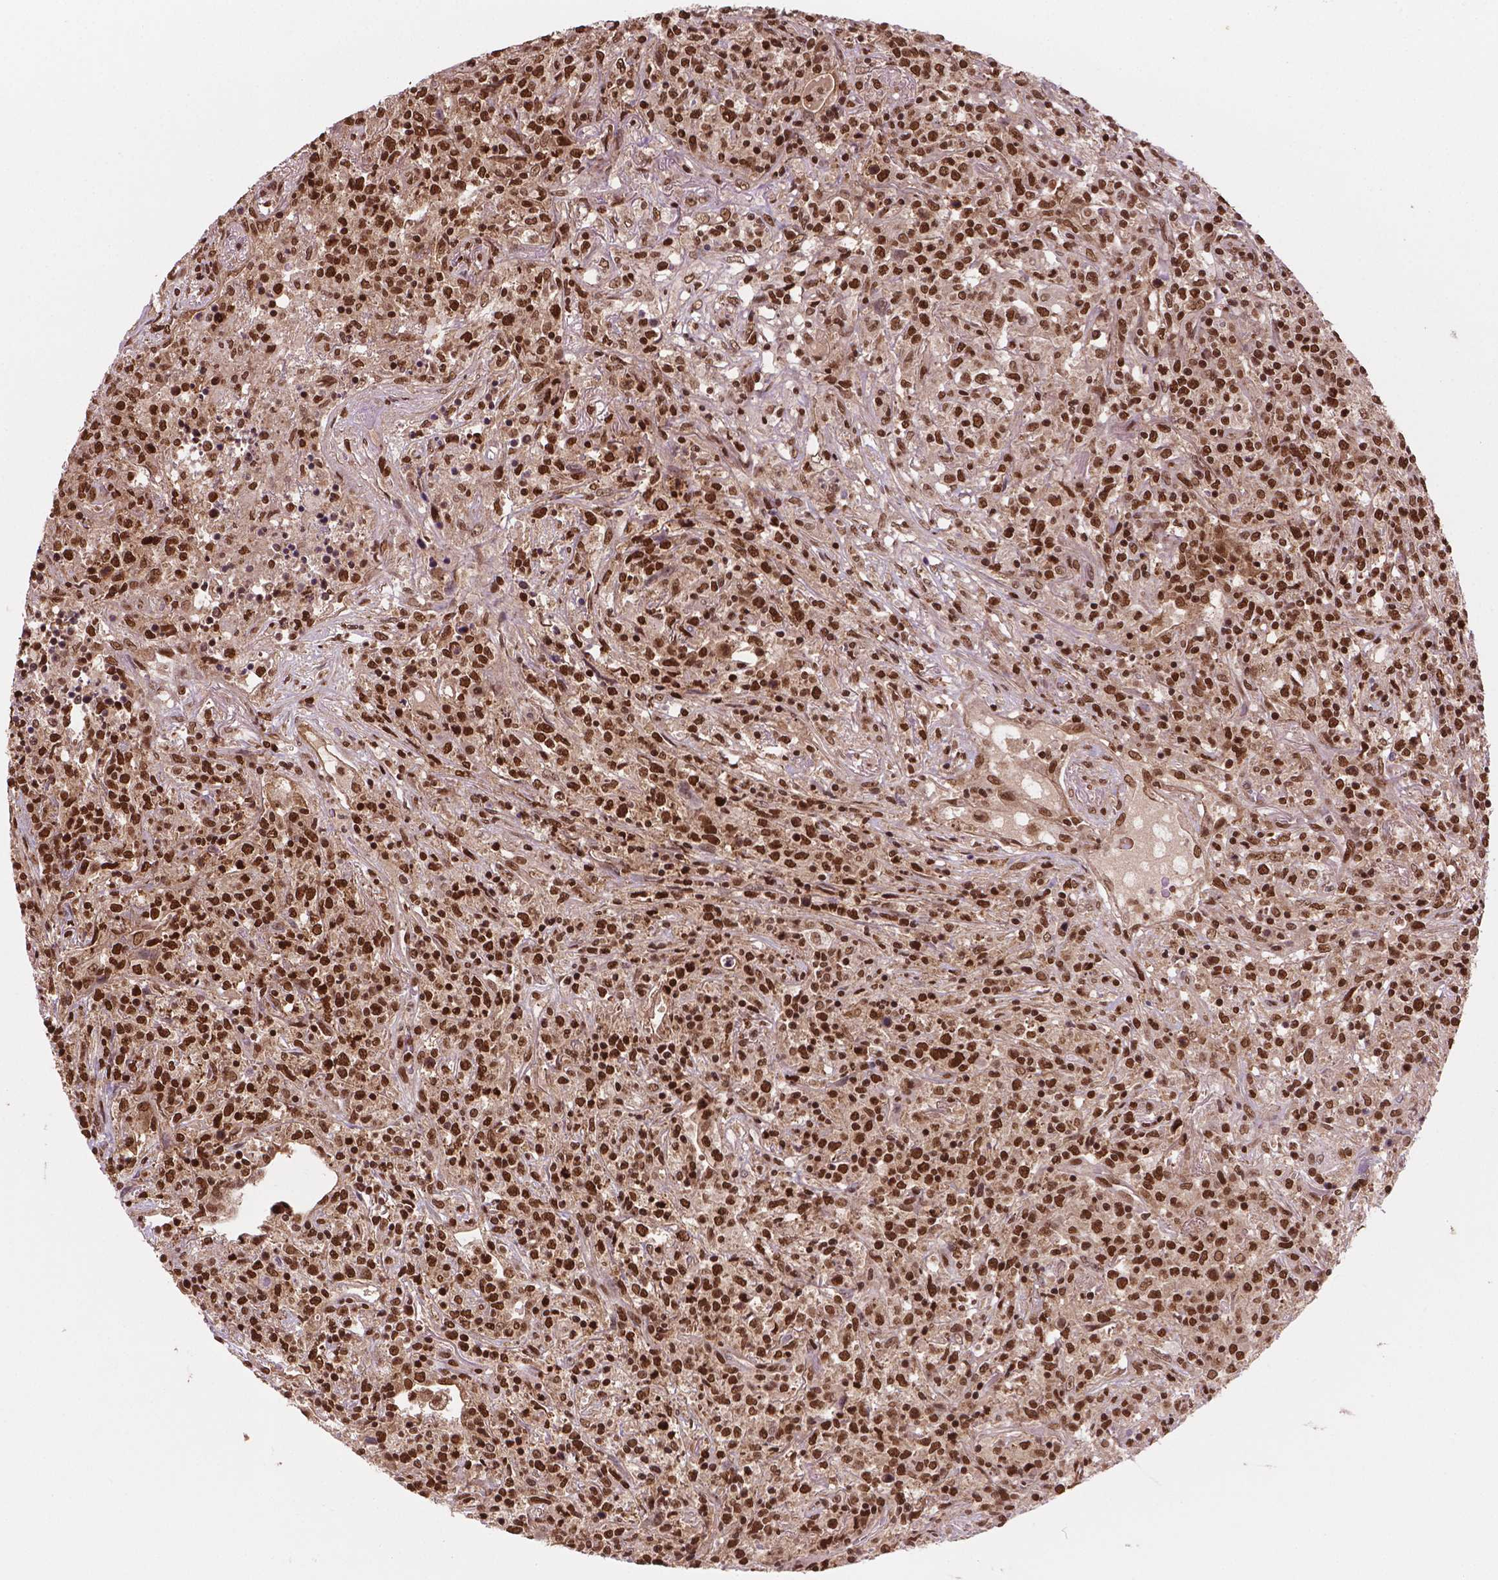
{"staining": {"intensity": "strong", "quantity": ">75%", "location": "nuclear"}, "tissue": "lymphoma", "cell_type": "Tumor cells", "image_type": "cancer", "snomed": [{"axis": "morphology", "description": "Malignant lymphoma, non-Hodgkin's type, High grade"}, {"axis": "topography", "description": "Lung"}], "caption": "Lymphoma stained with DAB IHC shows high levels of strong nuclear staining in about >75% of tumor cells.", "gene": "SIRT6", "patient": {"sex": "male", "age": 79}}